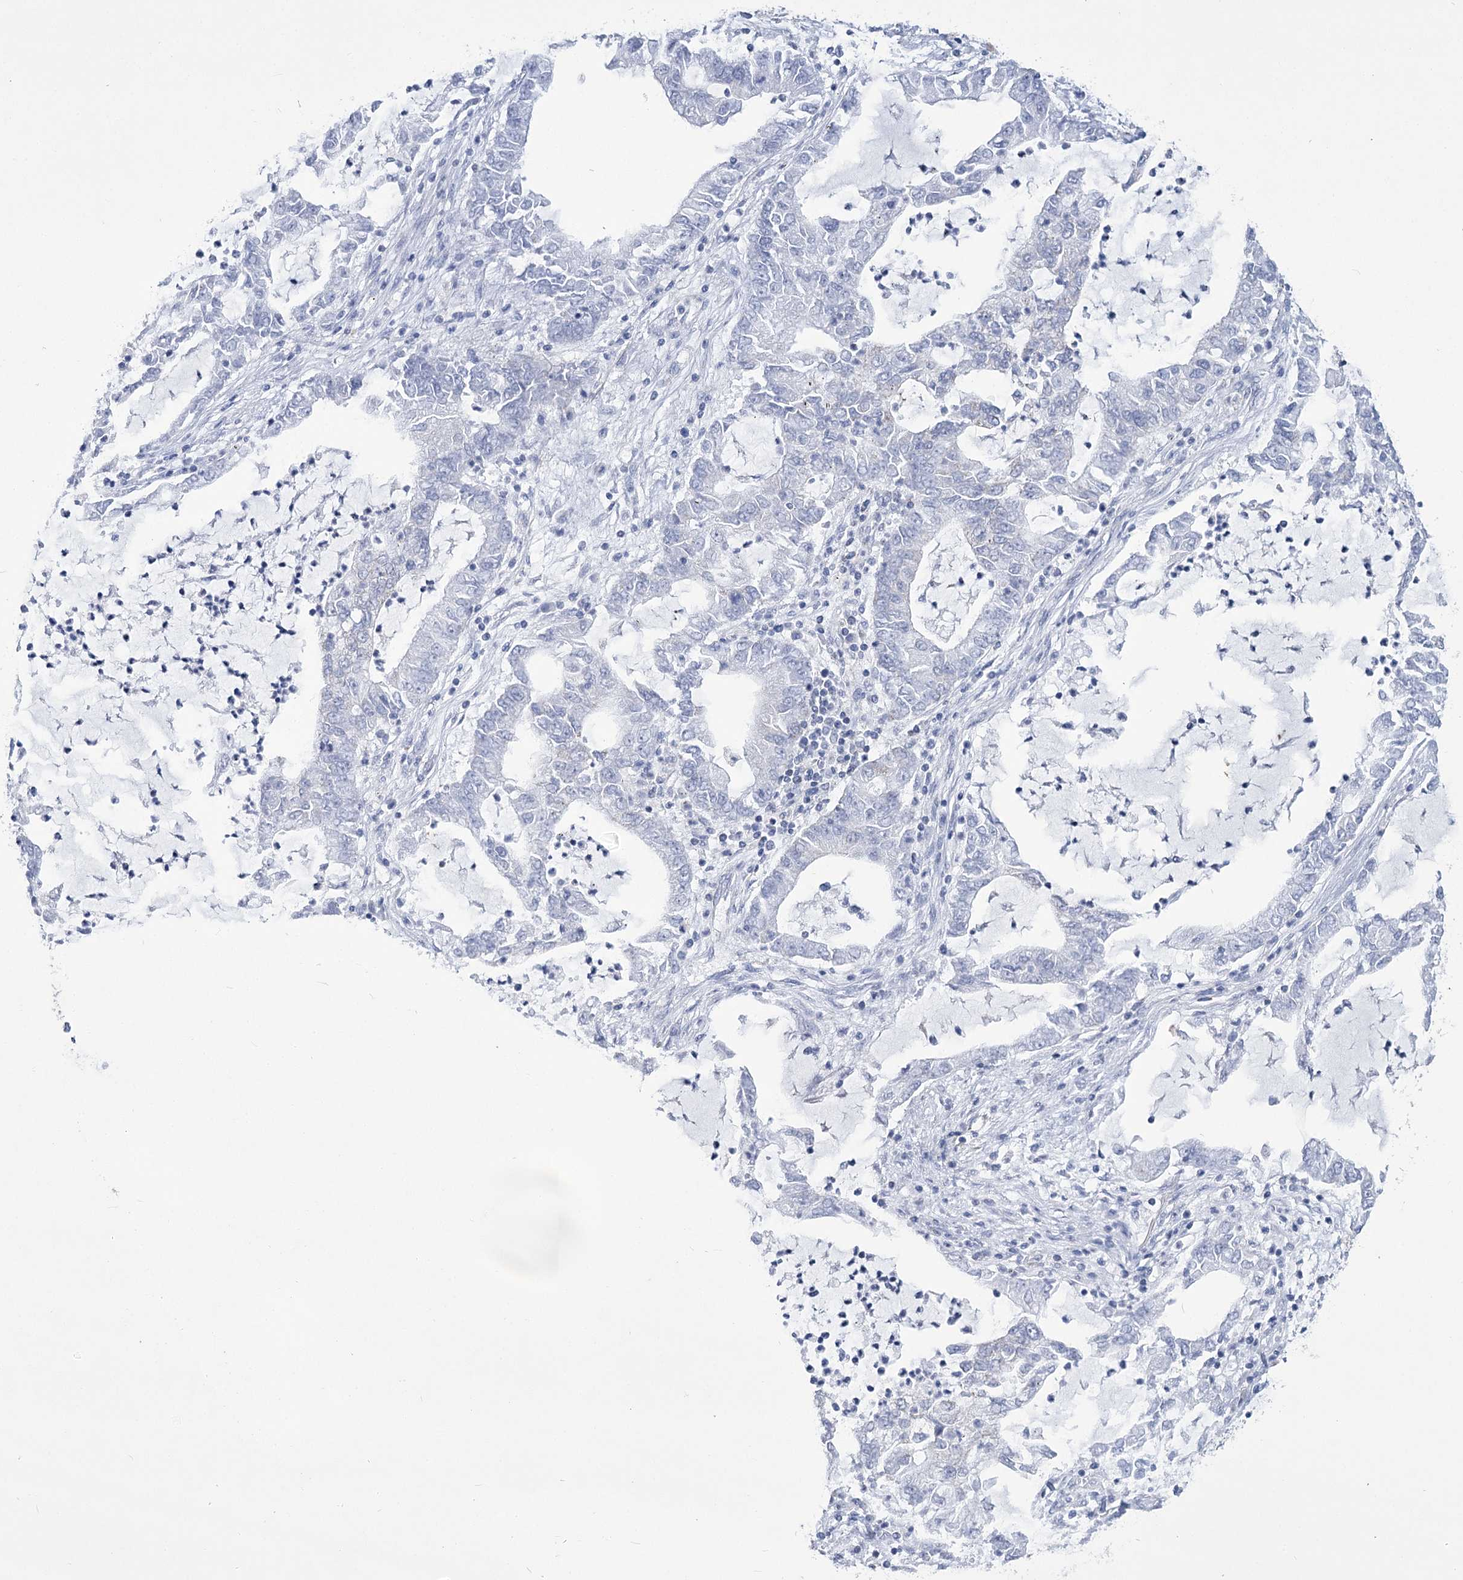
{"staining": {"intensity": "negative", "quantity": "none", "location": "none"}, "tissue": "lung cancer", "cell_type": "Tumor cells", "image_type": "cancer", "snomed": [{"axis": "morphology", "description": "Adenocarcinoma, NOS"}, {"axis": "topography", "description": "Lung"}], "caption": "Tumor cells are negative for protein expression in human adenocarcinoma (lung). (DAB (3,3'-diaminobenzidine) IHC, high magnification).", "gene": "PDHB", "patient": {"sex": "female", "age": 51}}